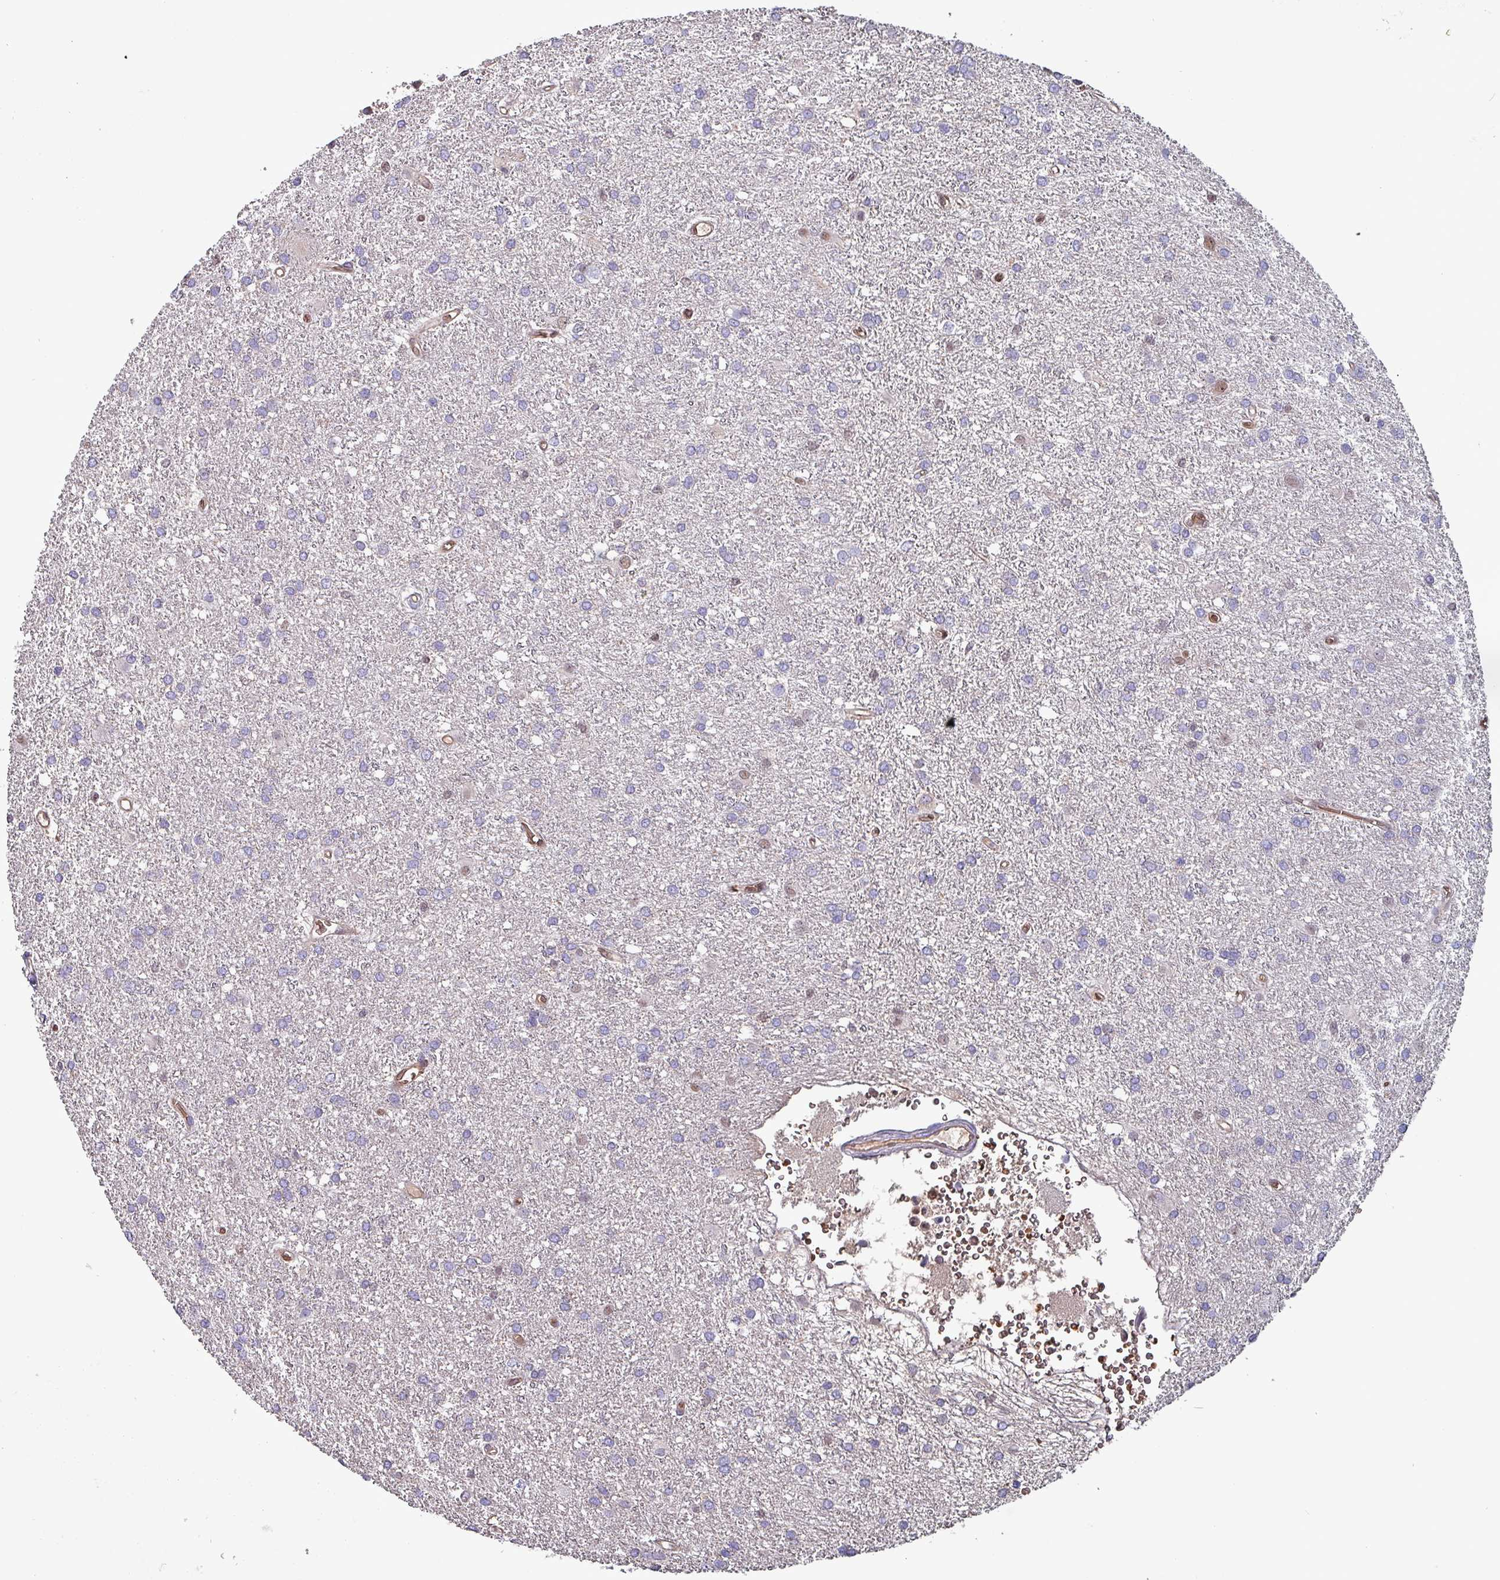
{"staining": {"intensity": "negative", "quantity": "none", "location": "none"}, "tissue": "glioma", "cell_type": "Tumor cells", "image_type": "cancer", "snomed": [{"axis": "morphology", "description": "Glioma, malignant, High grade"}, {"axis": "topography", "description": "Brain"}], "caption": "IHC of human malignant glioma (high-grade) exhibits no positivity in tumor cells.", "gene": "PSMB8", "patient": {"sex": "female", "age": 50}}